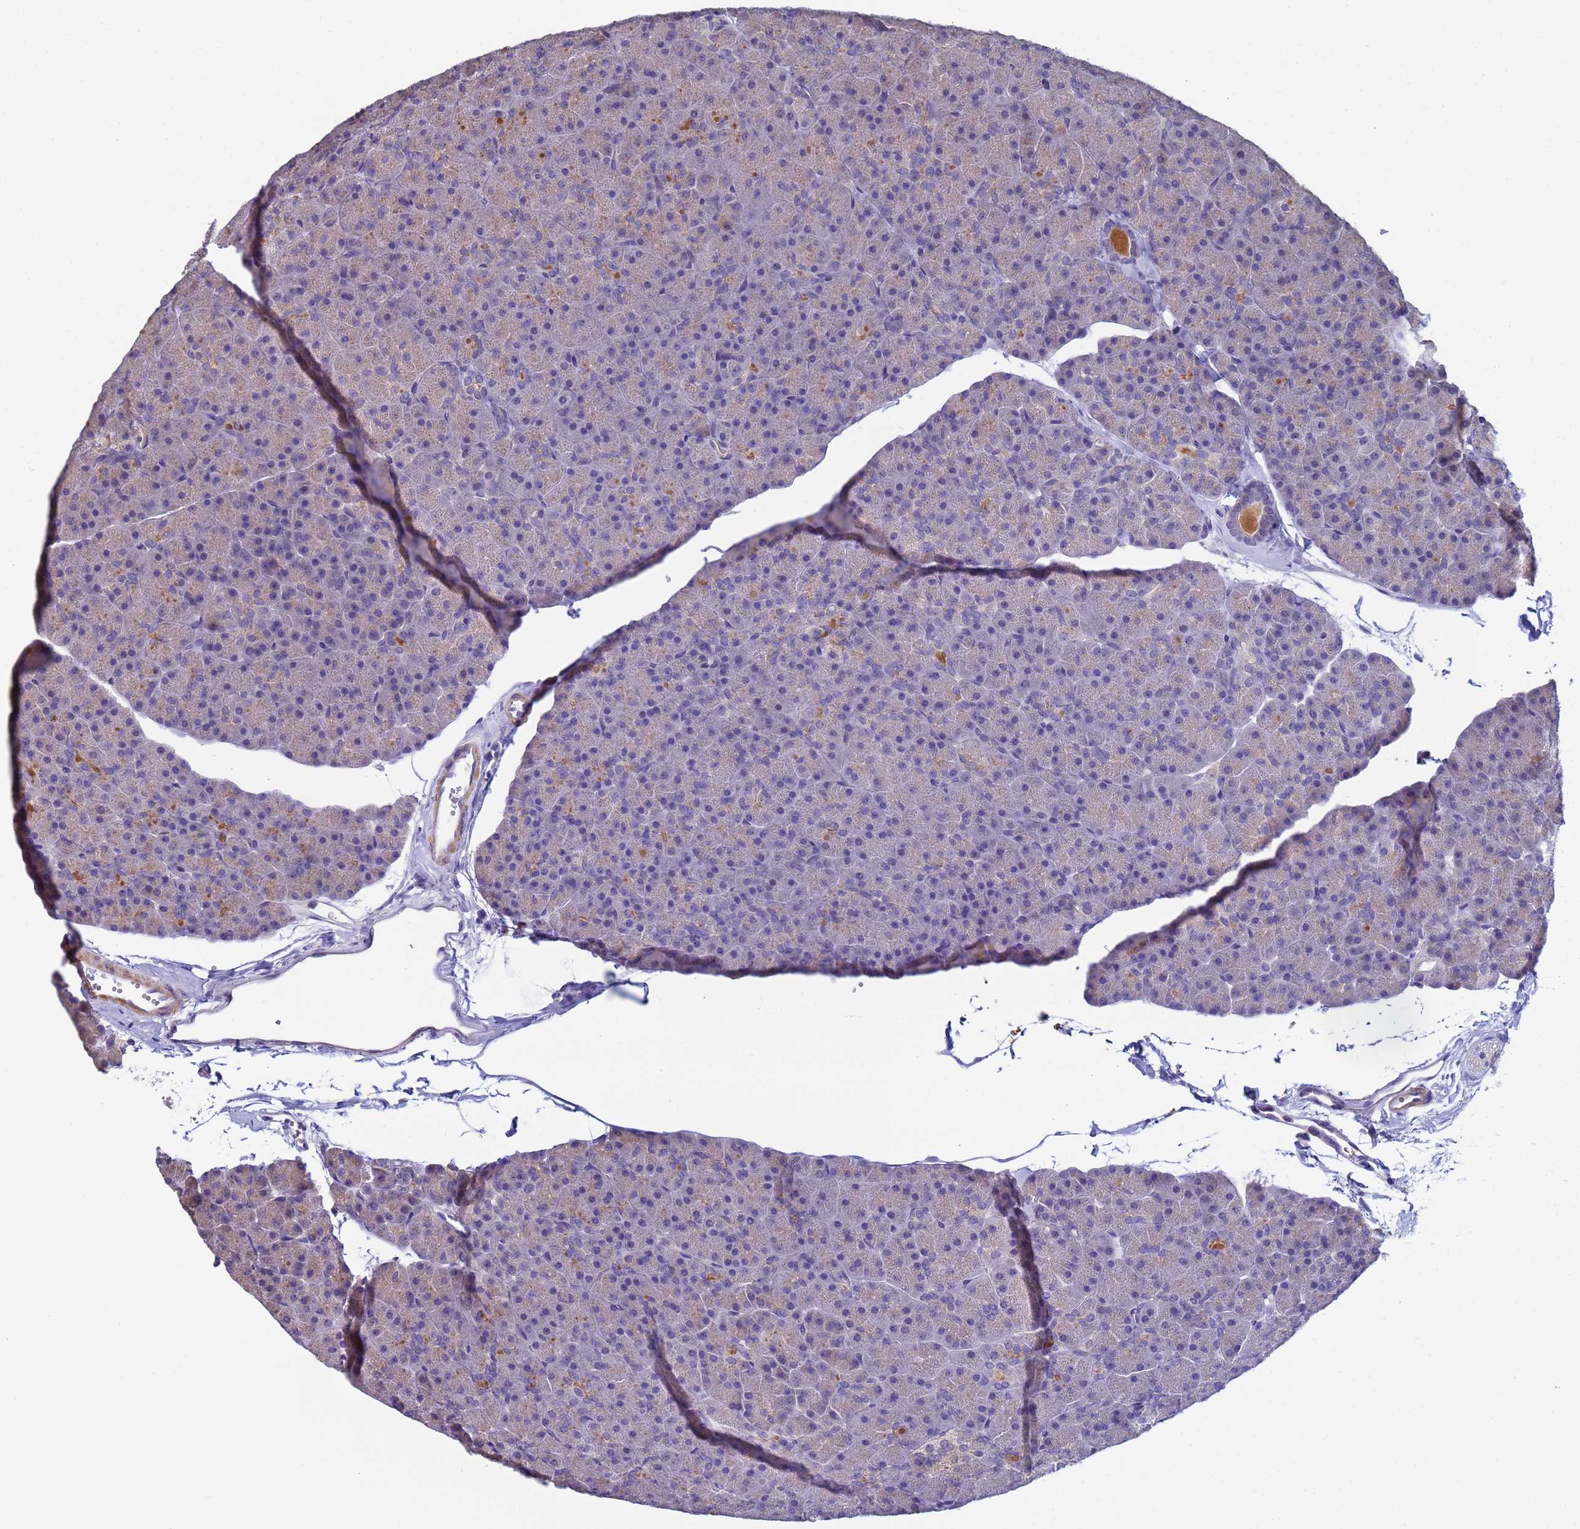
{"staining": {"intensity": "weak", "quantity": "<25%", "location": "cytoplasmic/membranous"}, "tissue": "pancreas", "cell_type": "Exocrine glandular cells", "image_type": "normal", "snomed": [{"axis": "morphology", "description": "Normal tissue, NOS"}, {"axis": "topography", "description": "Pancreas"}], "caption": "High magnification brightfield microscopy of normal pancreas stained with DAB (brown) and counterstained with hematoxylin (blue): exocrine glandular cells show no significant positivity.", "gene": "CLHC1", "patient": {"sex": "male", "age": 36}}